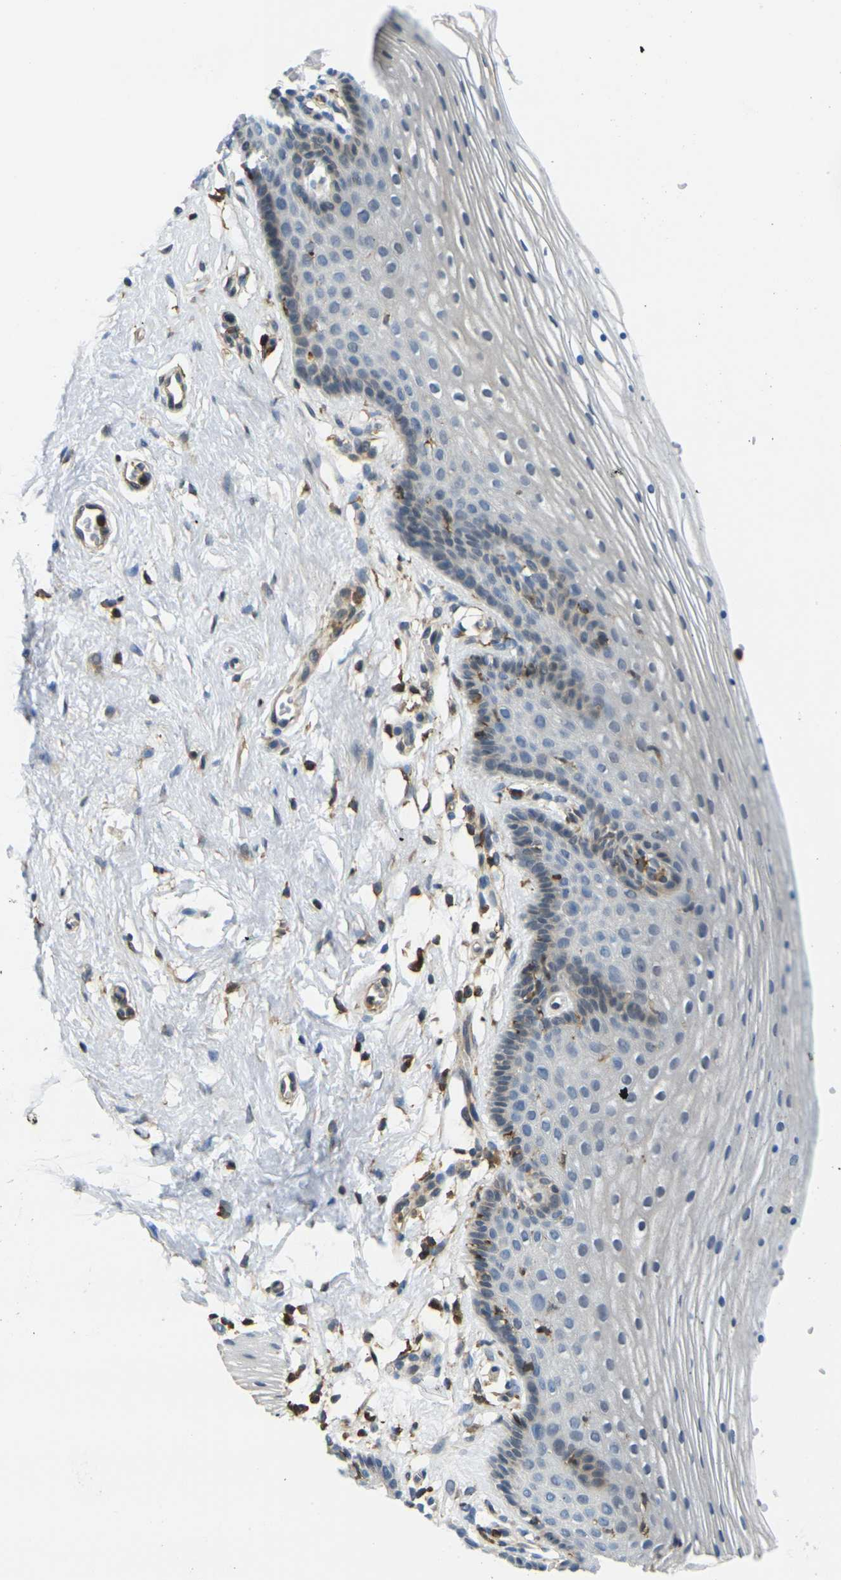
{"staining": {"intensity": "negative", "quantity": "none", "location": "none"}, "tissue": "vagina", "cell_type": "Squamous epithelial cells", "image_type": "normal", "snomed": [{"axis": "morphology", "description": "Normal tissue, NOS"}, {"axis": "topography", "description": "Vagina"}], "caption": "Squamous epithelial cells show no significant expression in unremarkable vagina.", "gene": "LASP1", "patient": {"sex": "female", "age": 32}}